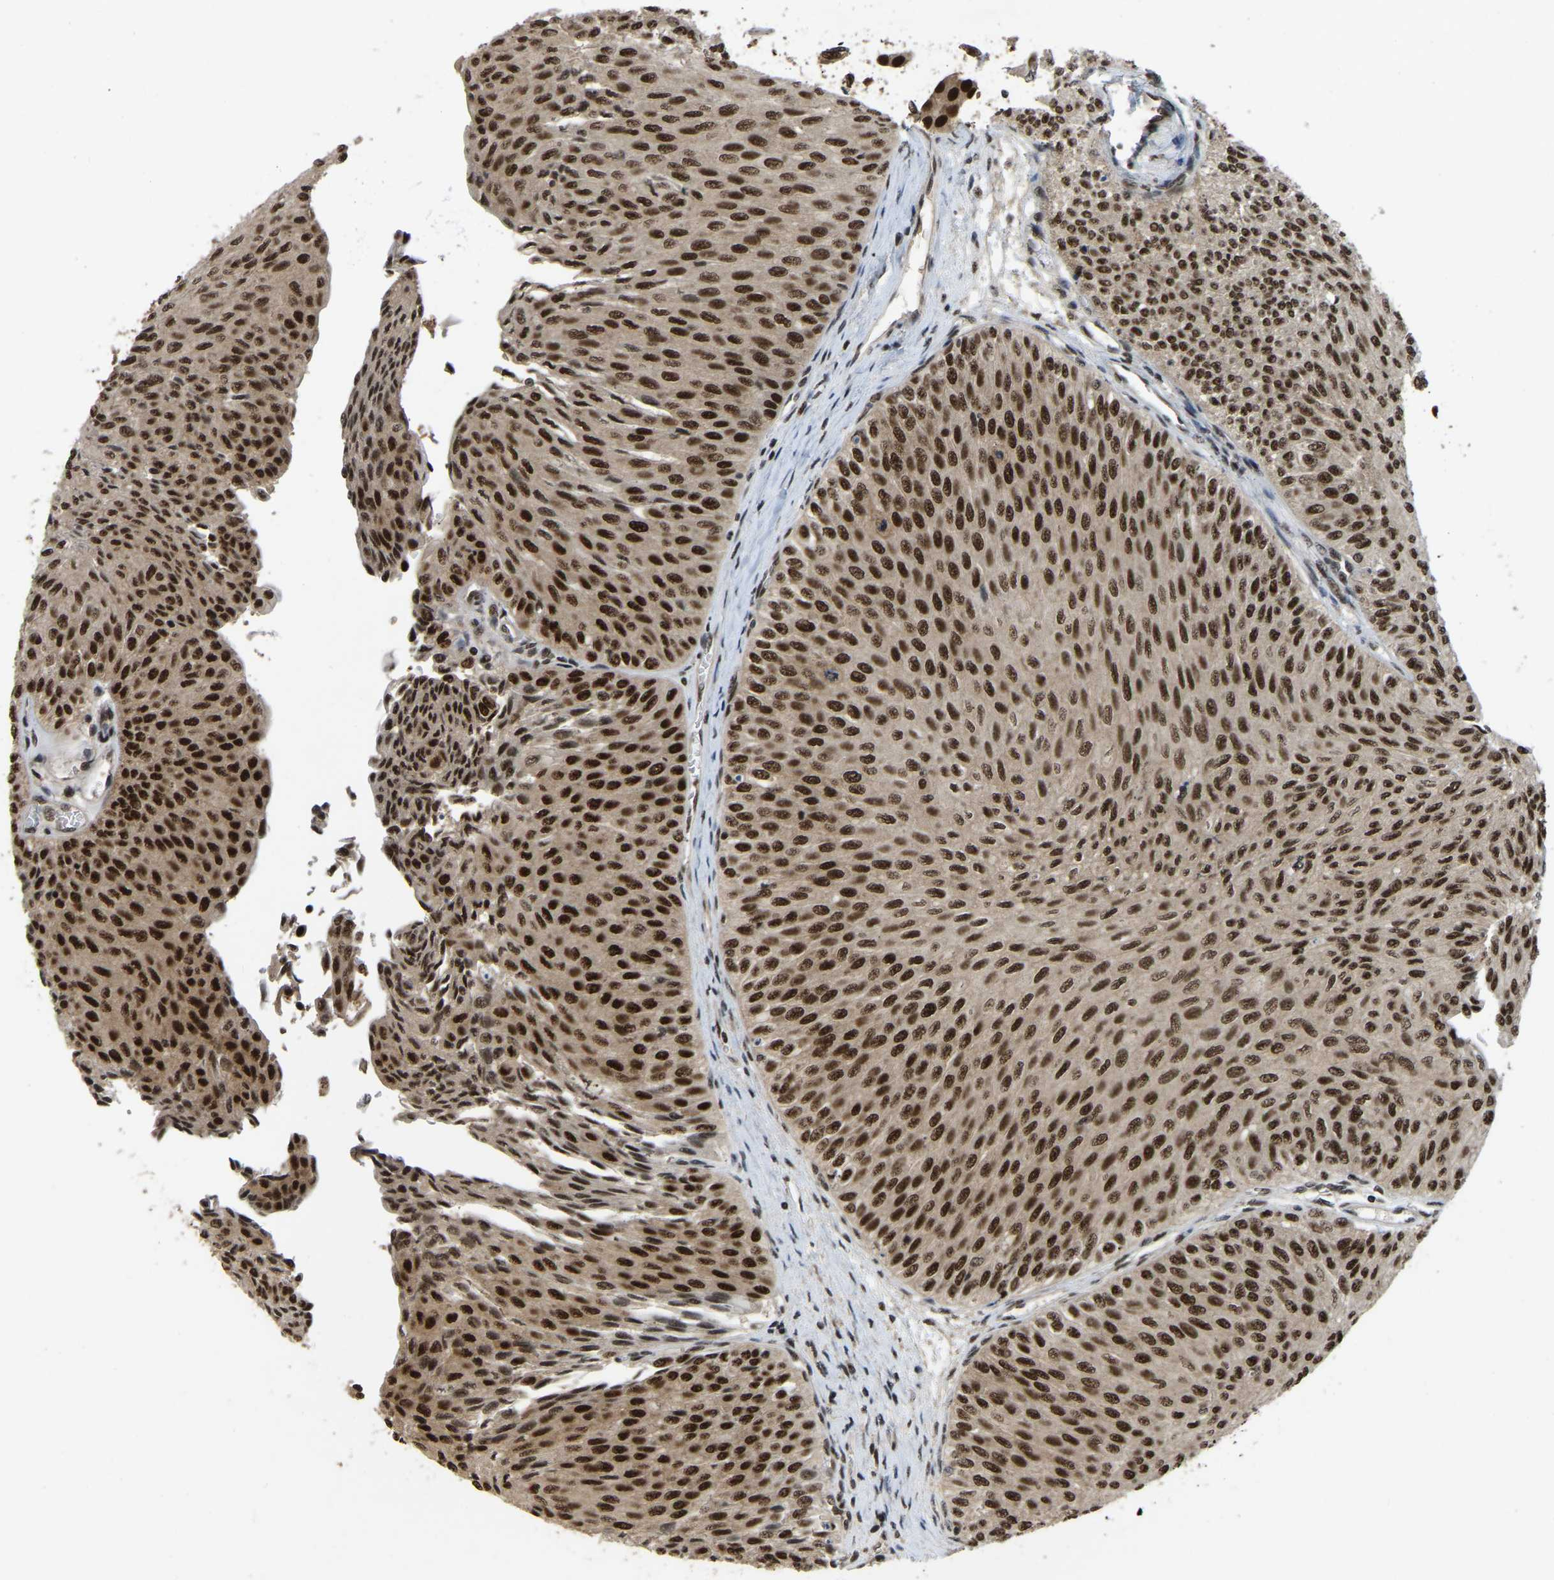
{"staining": {"intensity": "strong", "quantity": ">75%", "location": "nuclear"}, "tissue": "urothelial cancer", "cell_type": "Tumor cells", "image_type": "cancer", "snomed": [{"axis": "morphology", "description": "Urothelial carcinoma, Low grade"}, {"axis": "topography", "description": "Urinary bladder"}], "caption": "Immunohistochemistry of human low-grade urothelial carcinoma exhibits high levels of strong nuclear staining in approximately >75% of tumor cells.", "gene": "TBL1XR1", "patient": {"sex": "male", "age": 78}}